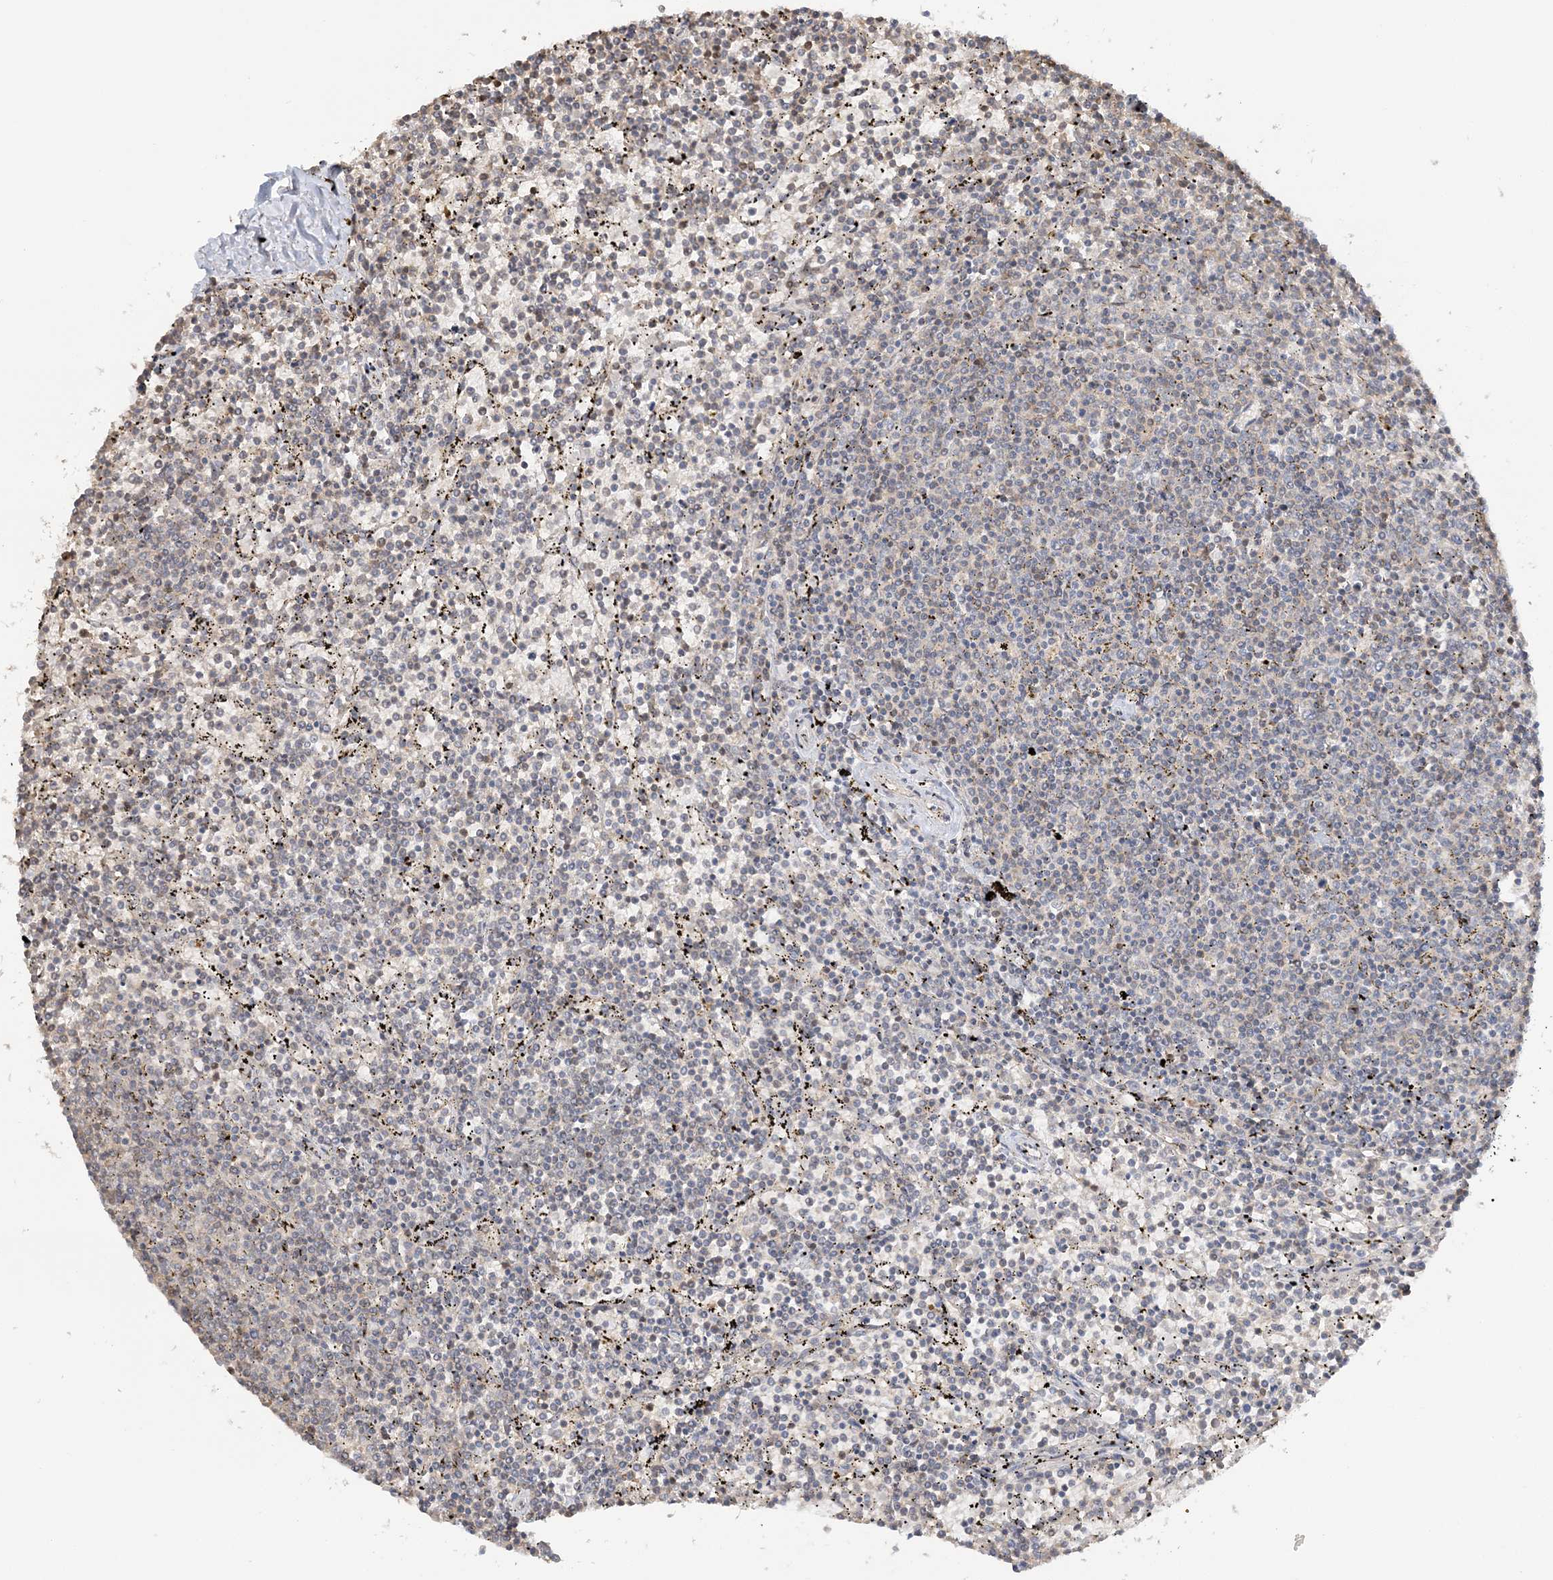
{"staining": {"intensity": "negative", "quantity": "none", "location": "none"}, "tissue": "lymphoma", "cell_type": "Tumor cells", "image_type": "cancer", "snomed": [{"axis": "morphology", "description": "Malignant lymphoma, non-Hodgkin's type, Low grade"}, {"axis": "topography", "description": "Spleen"}], "caption": "Immunohistochemistry micrograph of human lymphoma stained for a protein (brown), which reveals no positivity in tumor cells.", "gene": "SUMO2", "patient": {"sex": "female", "age": 50}}